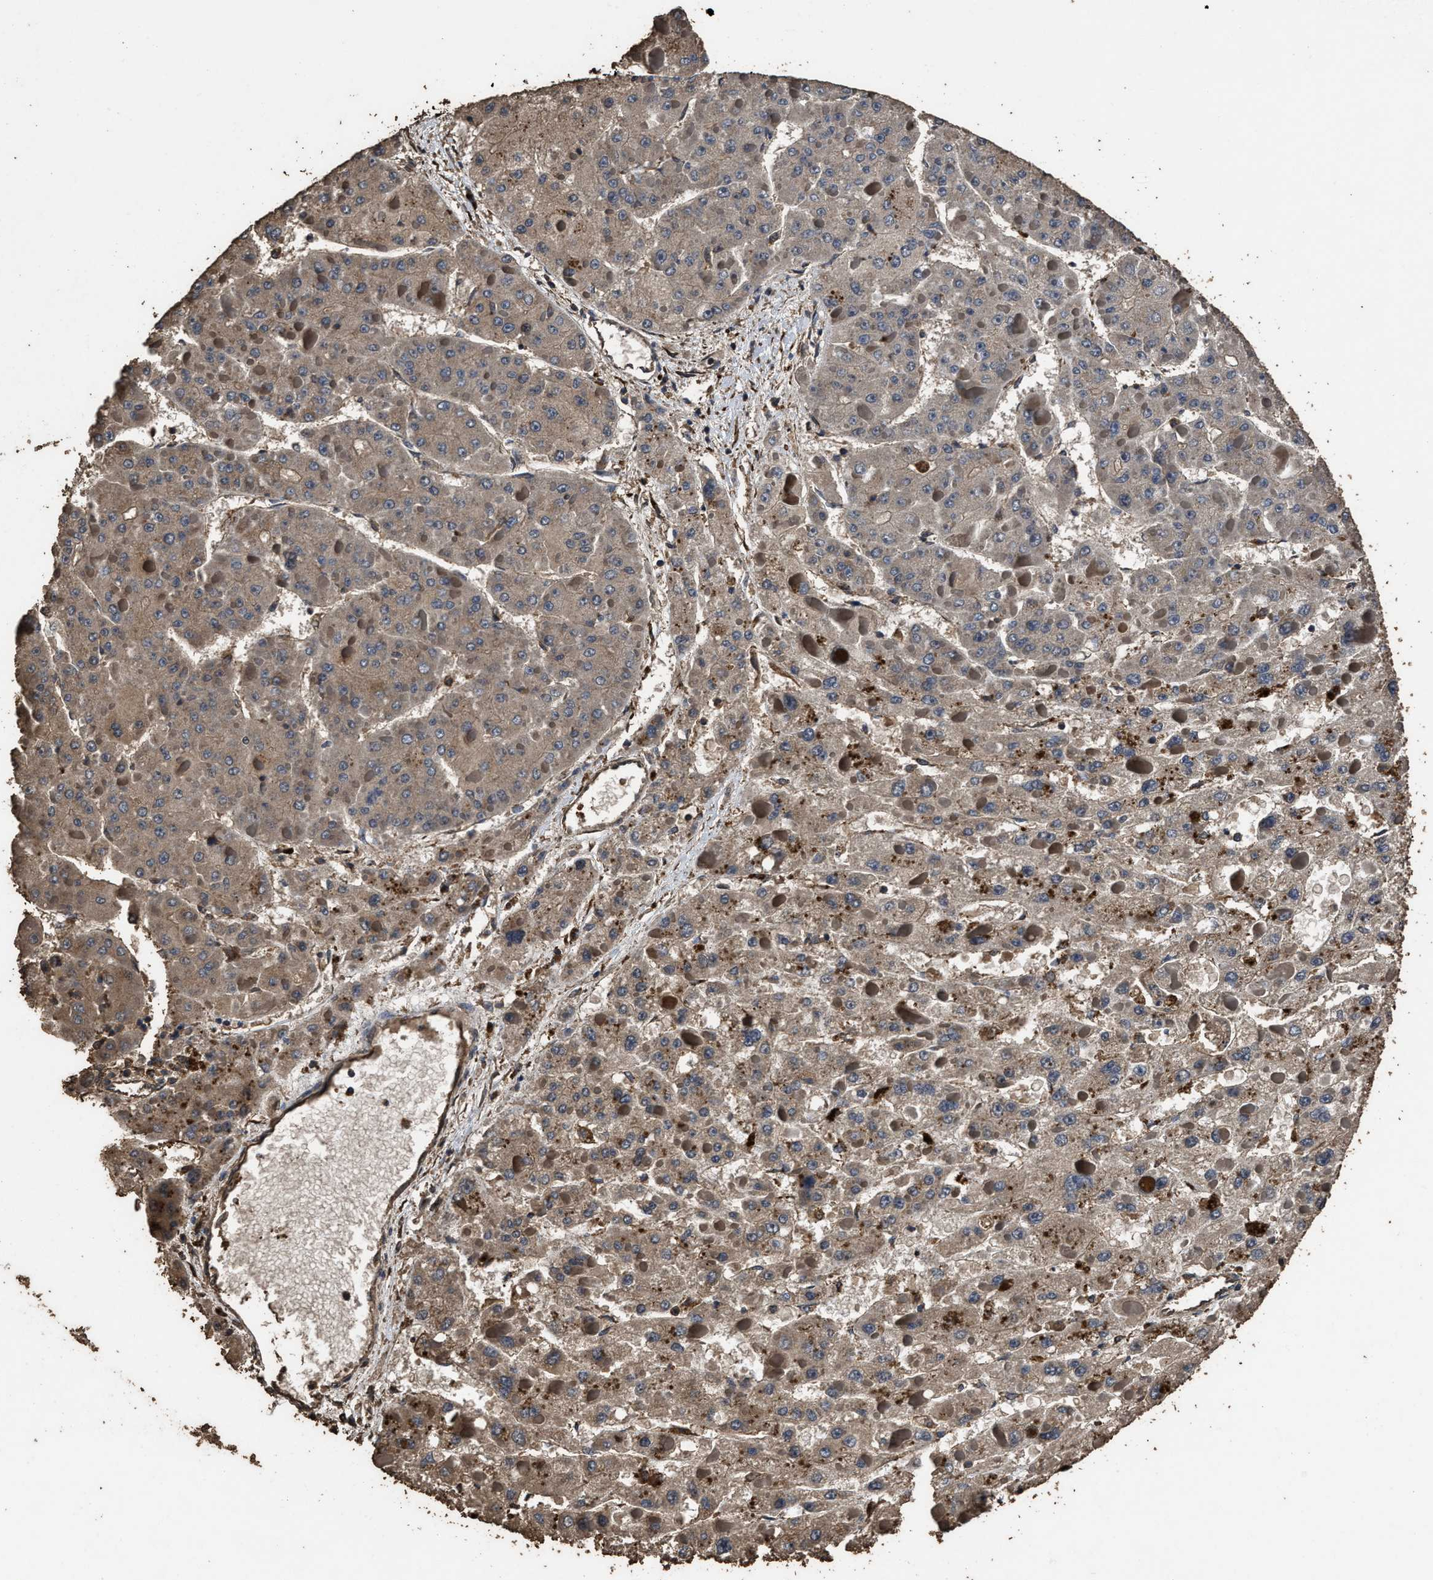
{"staining": {"intensity": "moderate", "quantity": ">75%", "location": "cytoplasmic/membranous"}, "tissue": "liver cancer", "cell_type": "Tumor cells", "image_type": "cancer", "snomed": [{"axis": "morphology", "description": "Carcinoma, Hepatocellular, NOS"}, {"axis": "topography", "description": "Liver"}], "caption": "There is medium levels of moderate cytoplasmic/membranous positivity in tumor cells of liver hepatocellular carcinoma, as demonstrated by immunohistochemical staining (brown color).", "gene": "ZMYND19", "patient": {"sex": "female", "age": 73}}